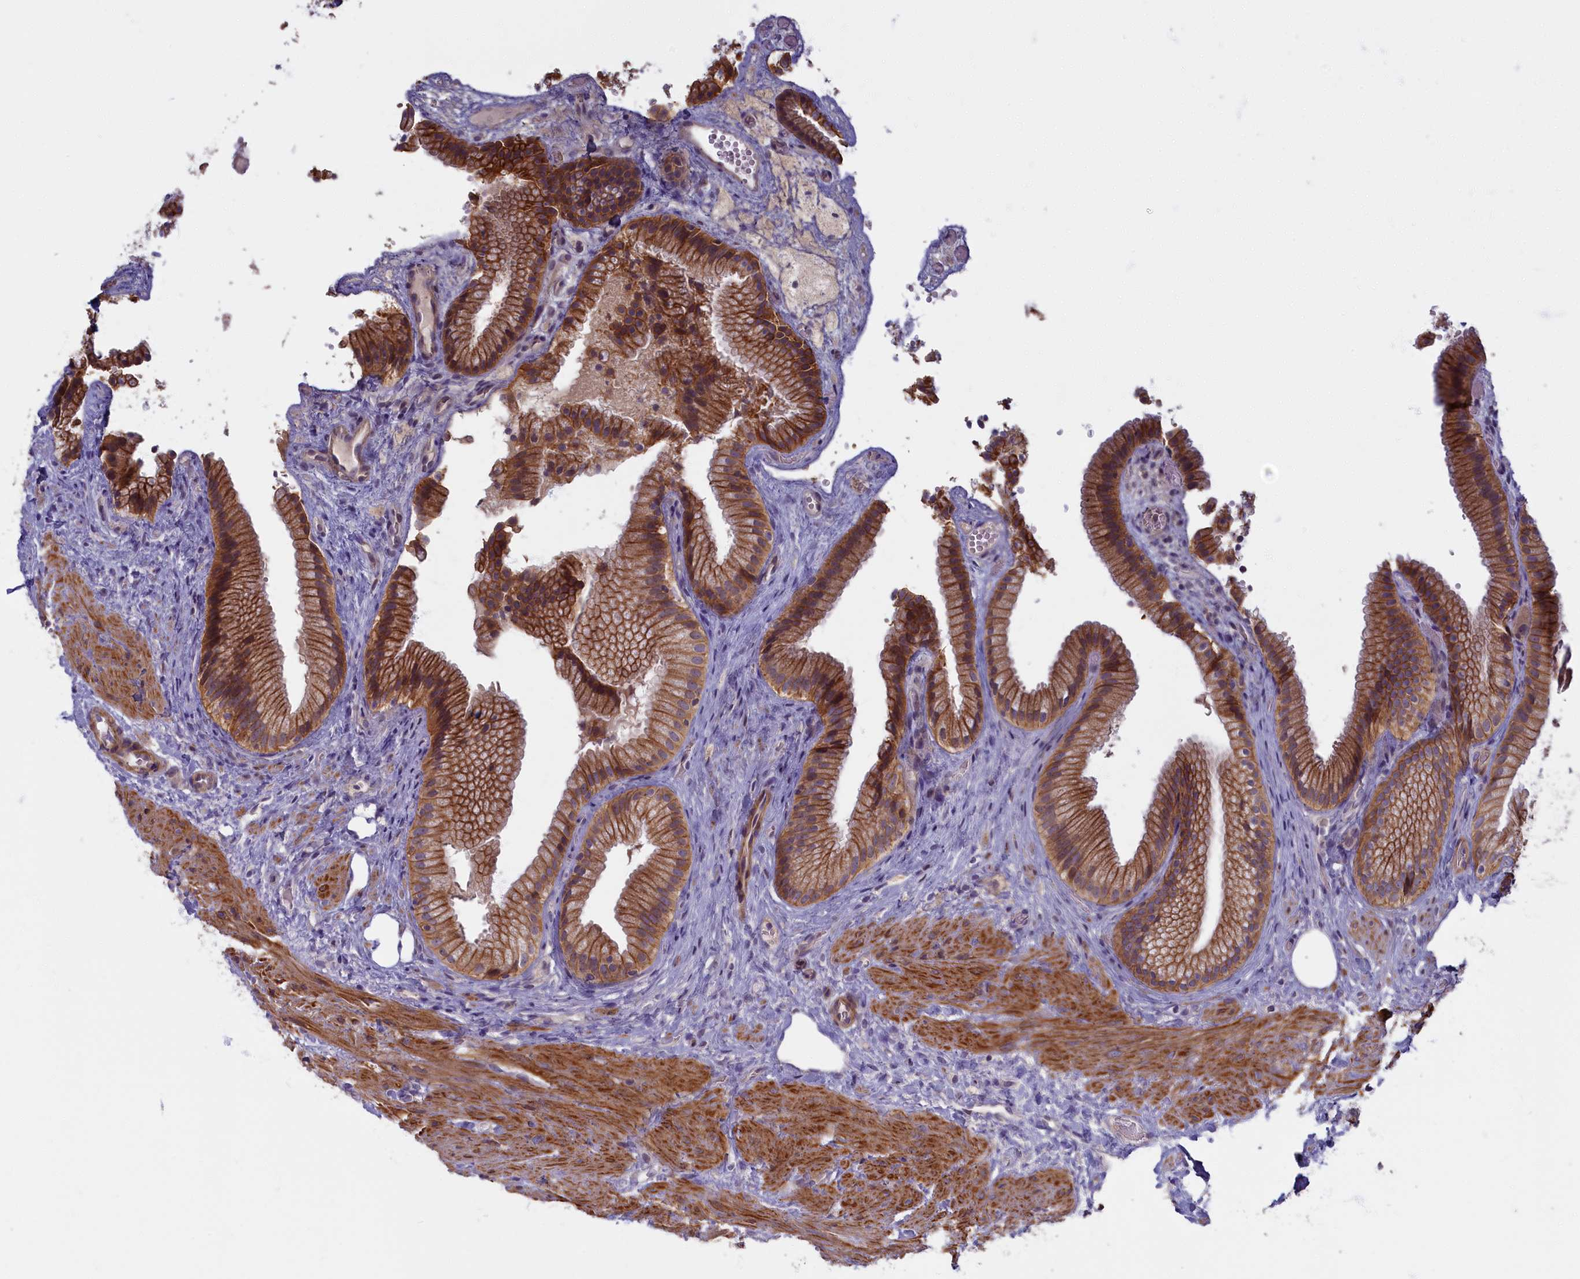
{"staining": {"intensity": "moderate", "quantity": ">75%", "location": "cytoplasmic/membranous"}, "tissue": "gallbladder", "cell_type": "Glandular cells", "image_type": "normal", "snomed": [{"axis": "morphology", "description": "Normal tissue, NOS"}, {"axis": "morphology", "description": "Inflammation, NOS"}, {"axis": "topography", "description": "Gallbladder"}], "caption": "Immunohistochemical staining of unremarkable human gallbladder displays >75% levels of moderate cytoplasmic/membranous protein positivity in approximately >75% of glandular cells. The staining is performed using DAB brown chromogen to label protein expression. The nuclei are counter-stained blue using hematoxylin.", "gene": "TRPM4", "patient": {"sex": "male", "age": 51}}